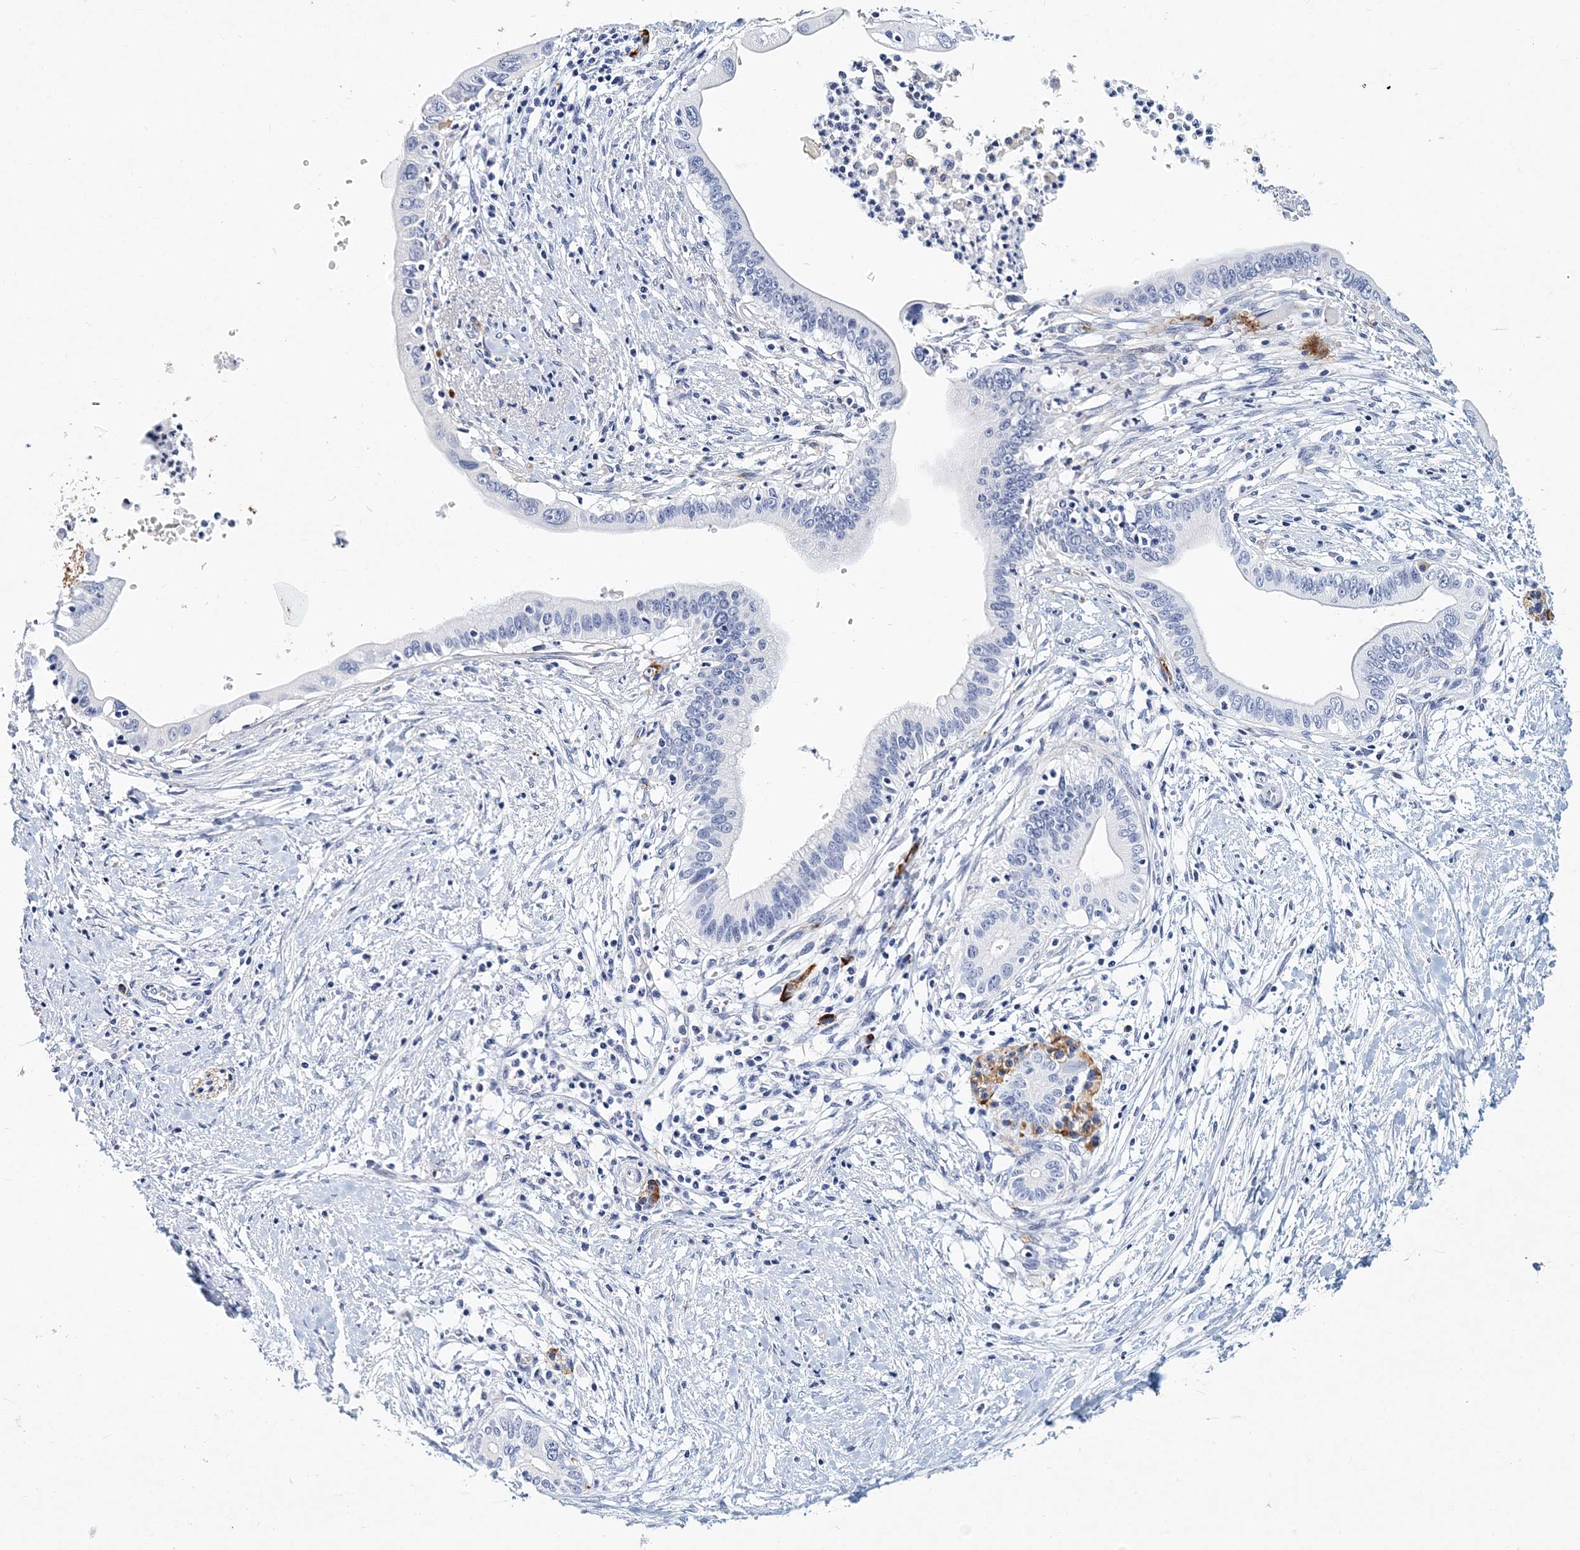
{"staining": {"intensity": "negative", "quantity": "none", "location": "none"}, "tissue": "pancreatic cancer", "cell_type": "Tumor cells", "image_type": "cancer", "snomed": [{"axis": "morphology", "description": "Adenocarcinoma, NOS"}, {"axis": "topography", "description": "Pancreas"}], "caption": "This is an immunohistochemistry (IHC) photomicrograph of human pancreatic cancer (adenocarcinoma). There is no expression in tumor cells.", "gene": "ITGA2B", "patient": {"sex": "male", "age": 68}}